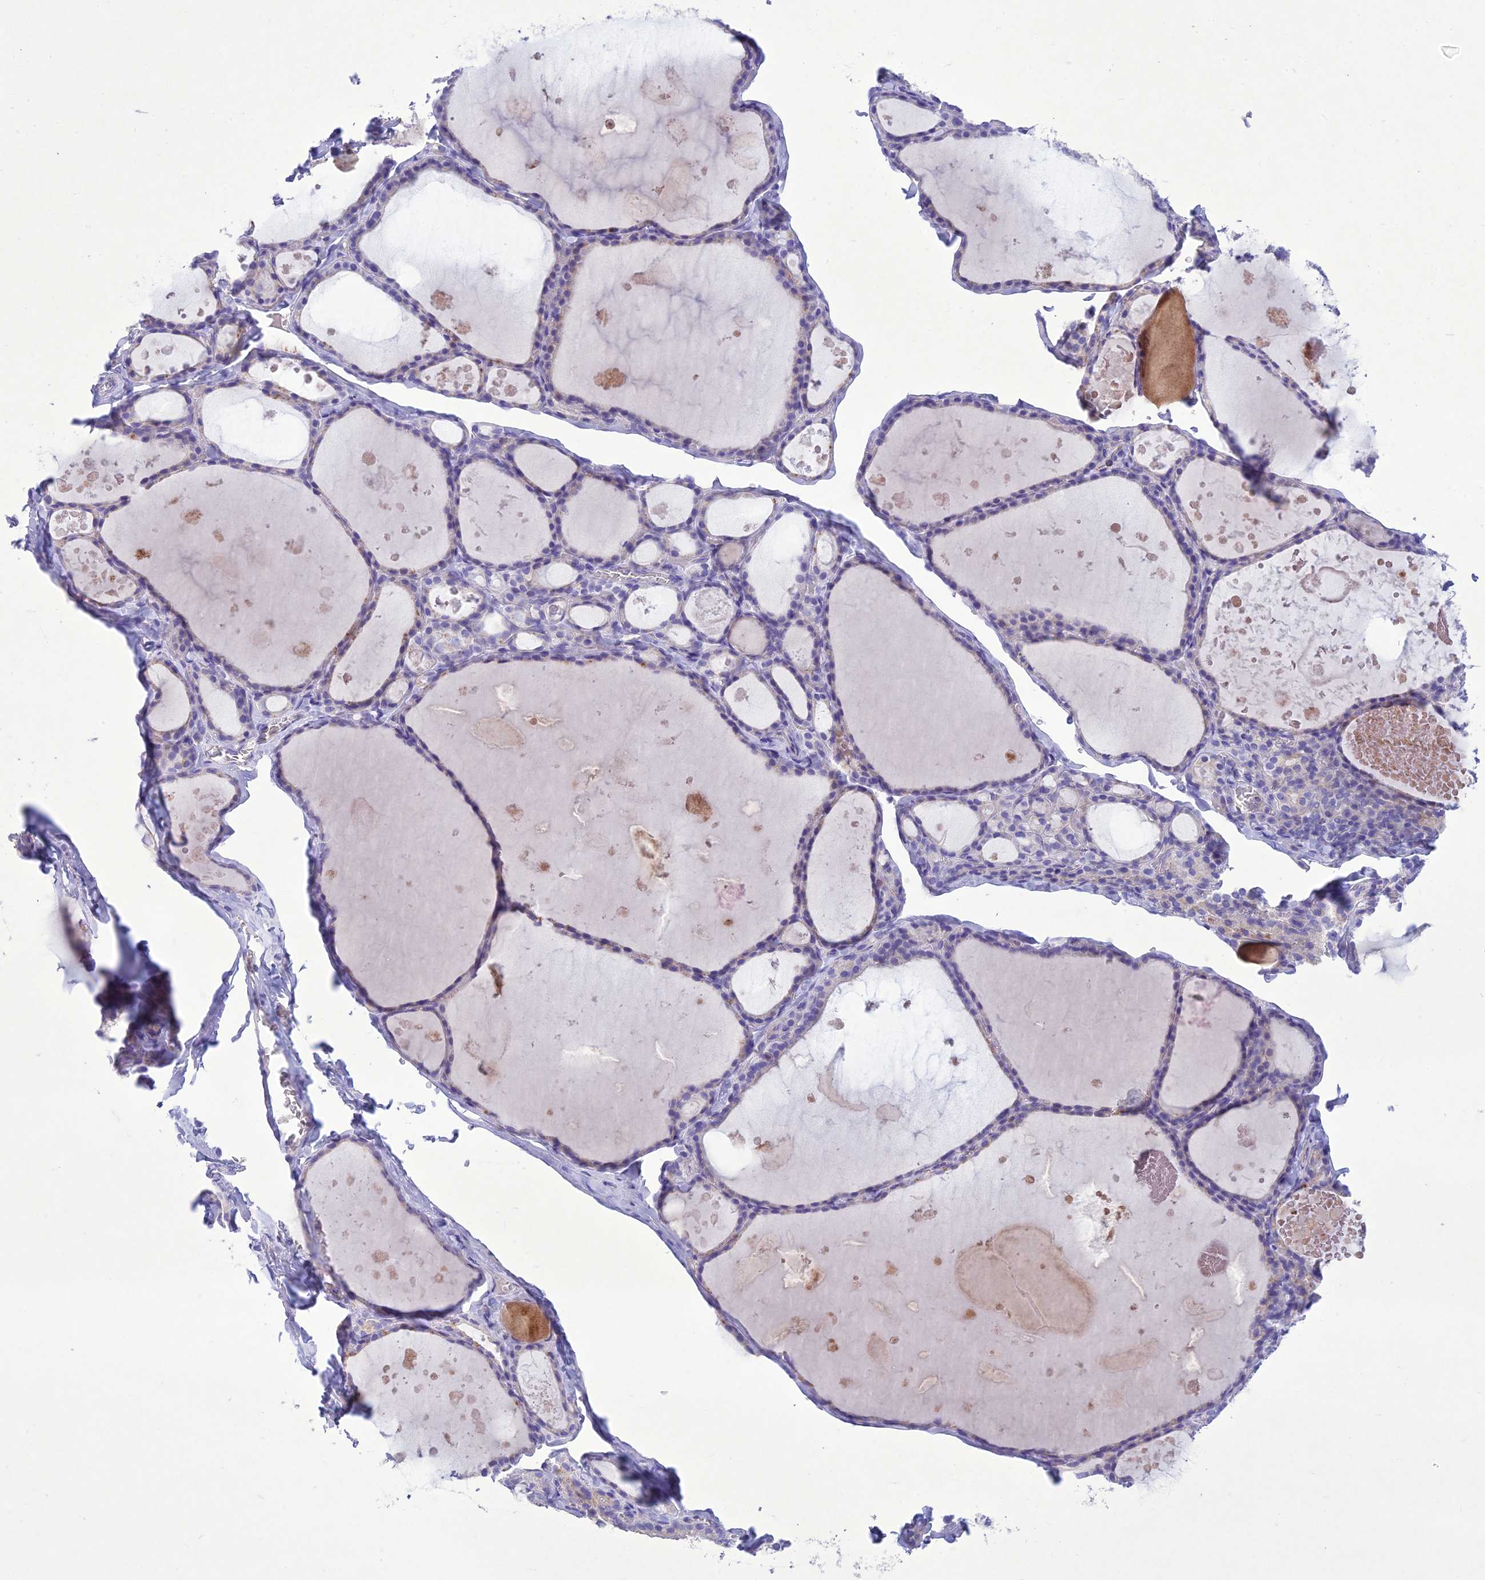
{"staining": {"intensity": "negative", "quantity": "none", "location": "none"}, "tissue": "thyroid gland", "cell_type": "Glandular cells", "image_type": "normal", "snomed": [{"axis": "morphology", "description": "Normal tissue, NOS"}, {"axis": "topography", "description": "Thyroid gland"}], "caption": "Protein analysis of normal thyroid gland exhibits no significant positivity in glandular cells. Nuclei are stained in blue.", "gene": "SLC13A5", "patient": {"sex": "male", "age": 56}}